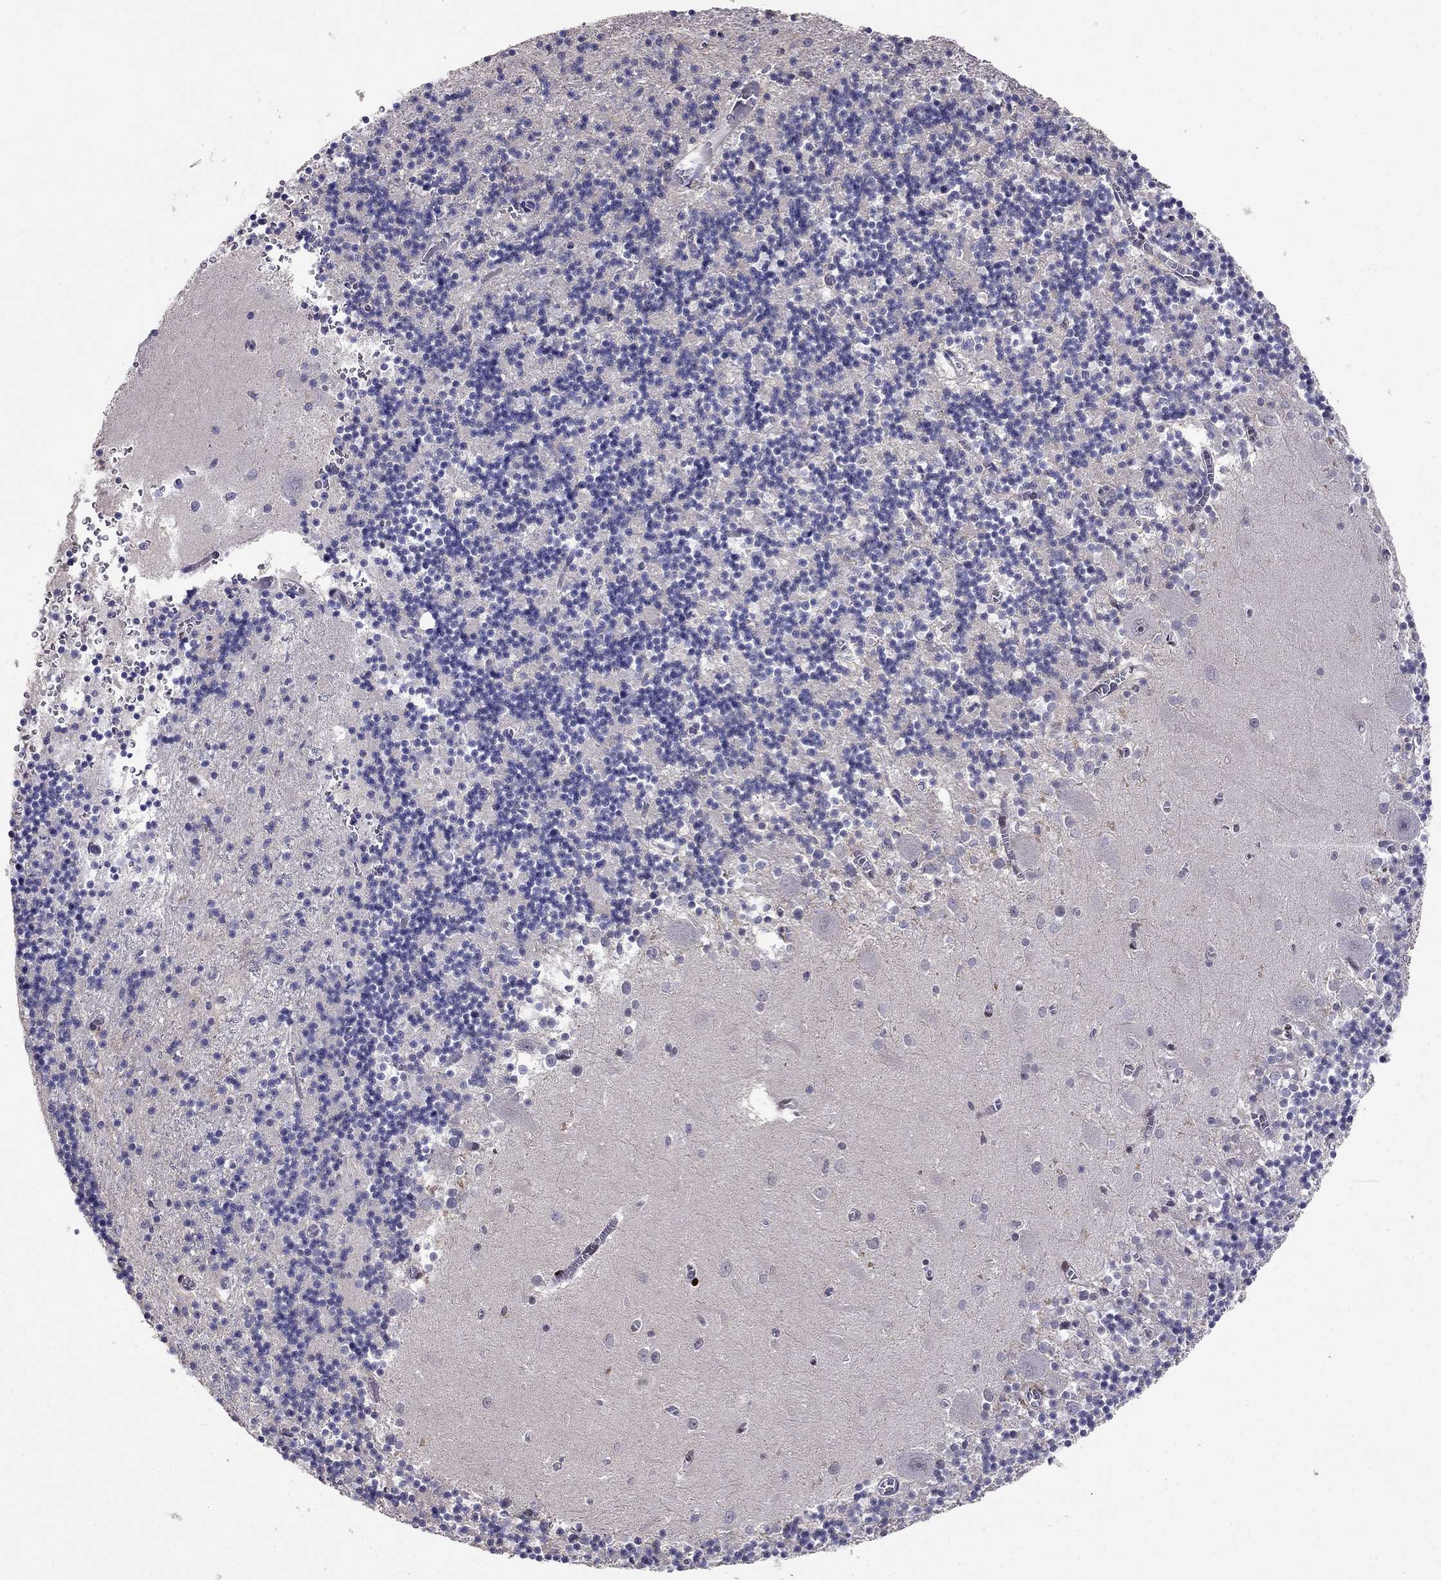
{"staining": {"intensity": "negative", "quantity": "none", "location": "none"}, "tissue": "cerebellum", "cell_type": "Cells in granular layer", "image_type": "normal", "snomed": [{"axis": "morphology", "description": "Normal tissue, NOS"}, {"axis": "topography", "description": "Cerebellum"}], "caption": "The IHC image has no significant positivity in cells in granular layer of cerebellum. Brightfield microscopy of immunohistochemistry (IHC) stained with DAB (brown) and hematoxylin (blue), captured at high magnification.", "gene": "MAGEB4", "patient": {"sex": "female", "age": 64}}